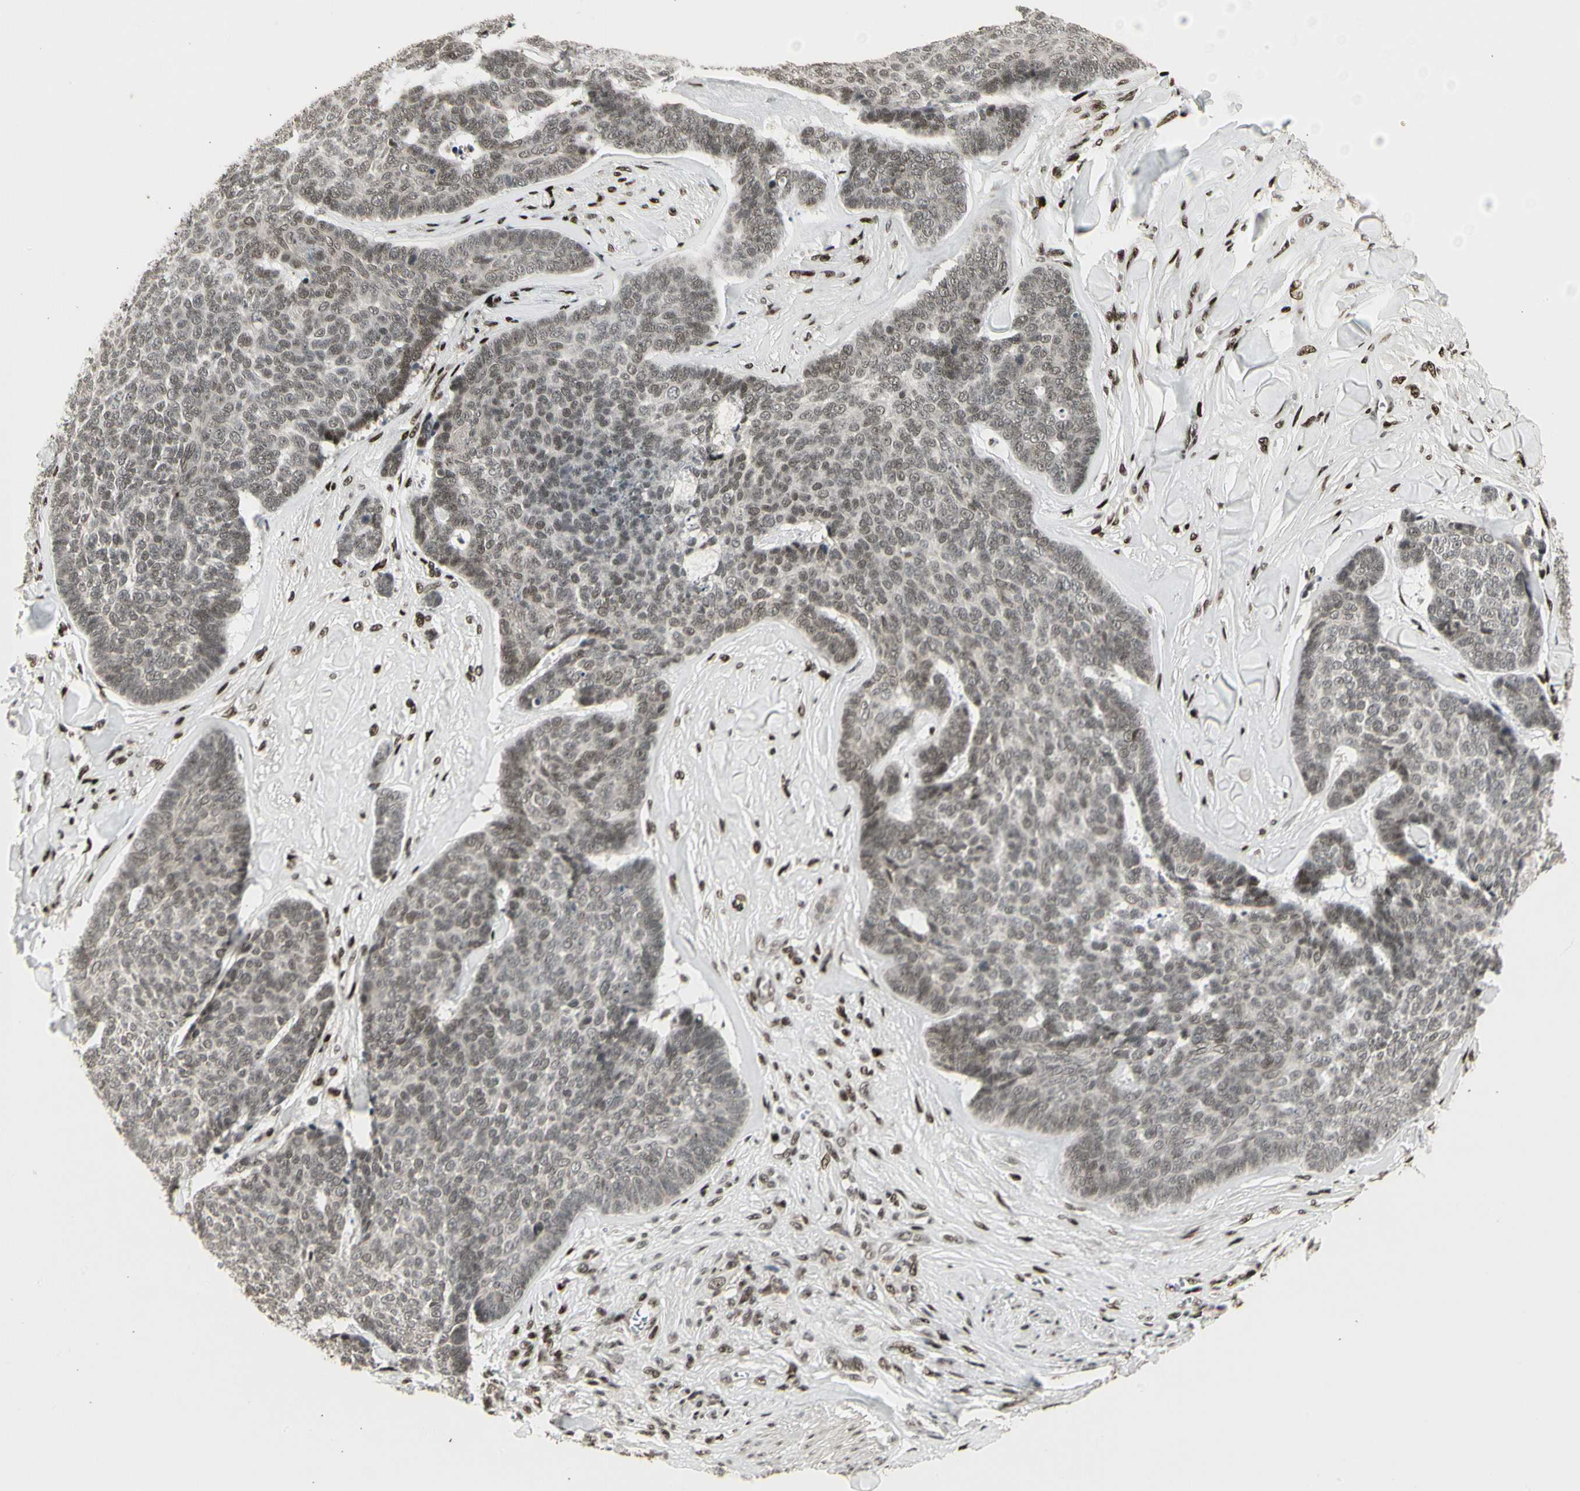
{"staining": {"intensity": "moderate", "quantity": ">75%", "location": "nuclear"}, "tissue": "skin cancer", "cell_type": "Tumor cells", "image_type": "cancer", "snomed": [{"axis": "morphology", "description": "Basal cell carcinoma"}, {"axis": "topography", "description": "Skin"}], "caption": "Moderate nuclear protein staining is seen in about >75% of tumor cells in skin cancer.", "gene": "FOXJ2", "patient": {"sex": "male", "age": 84}}